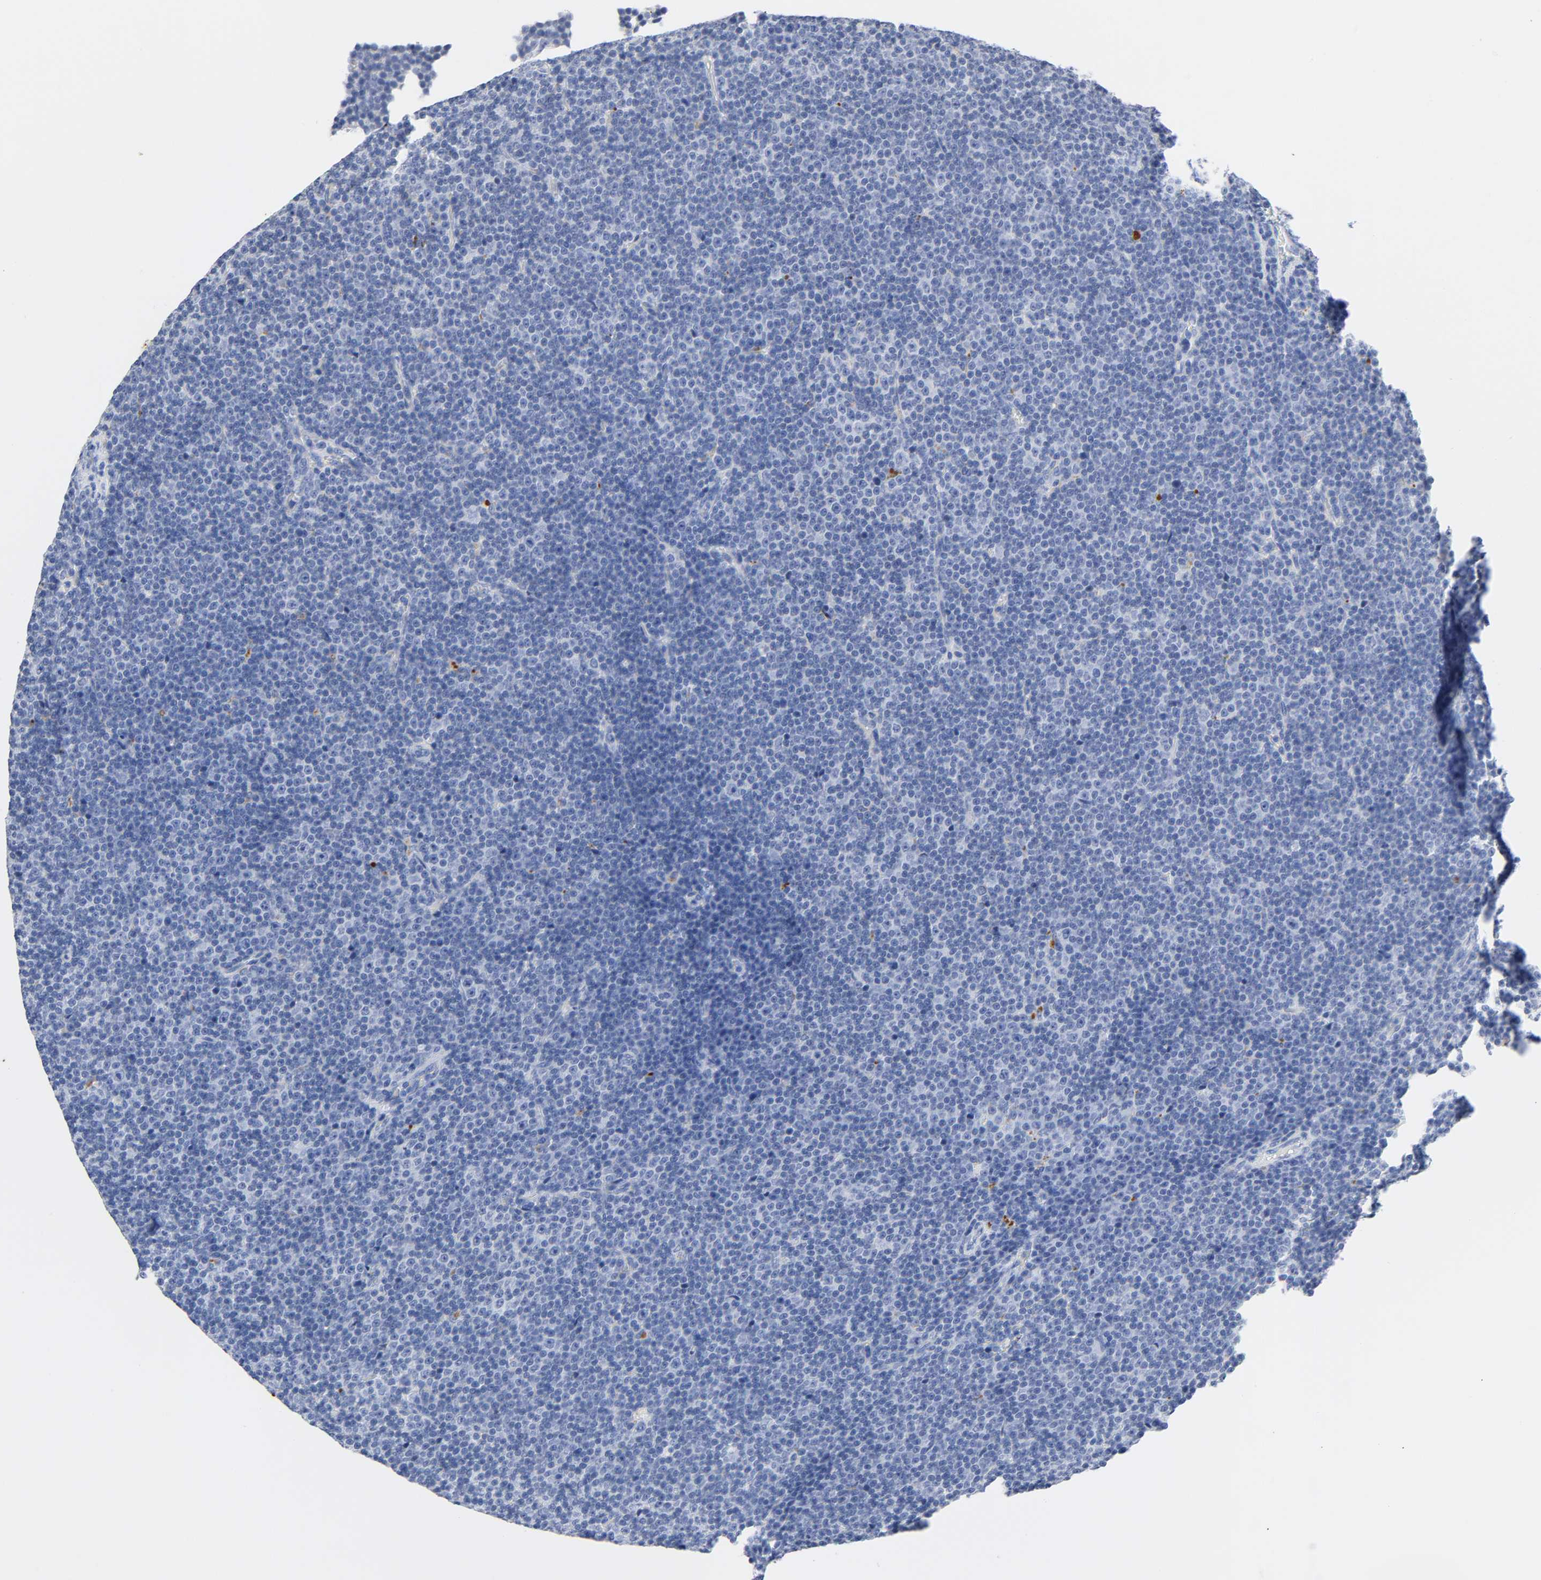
{"staining": {"intensity": "negative", "quantity": "none", "location": "none"}, "tissue": "lymphoma", "cell_type": "Tumor cells", "image_type": "cancer", "snomed": [{"axis": "morphology", "description": "Malignant lymphoma, non-Hodgkin's type, Low grade"}, {"axis": "topography", "description": "Lymph node"}], "caption": "This micrograph is of lymphoma stained with immunohistochemistry to label a protein in brown with the nuclei are counter-stained blue. There is no staining in tumor cells.", "gene": "PLP1", "patient": {"sex": "female", "age": 67}}